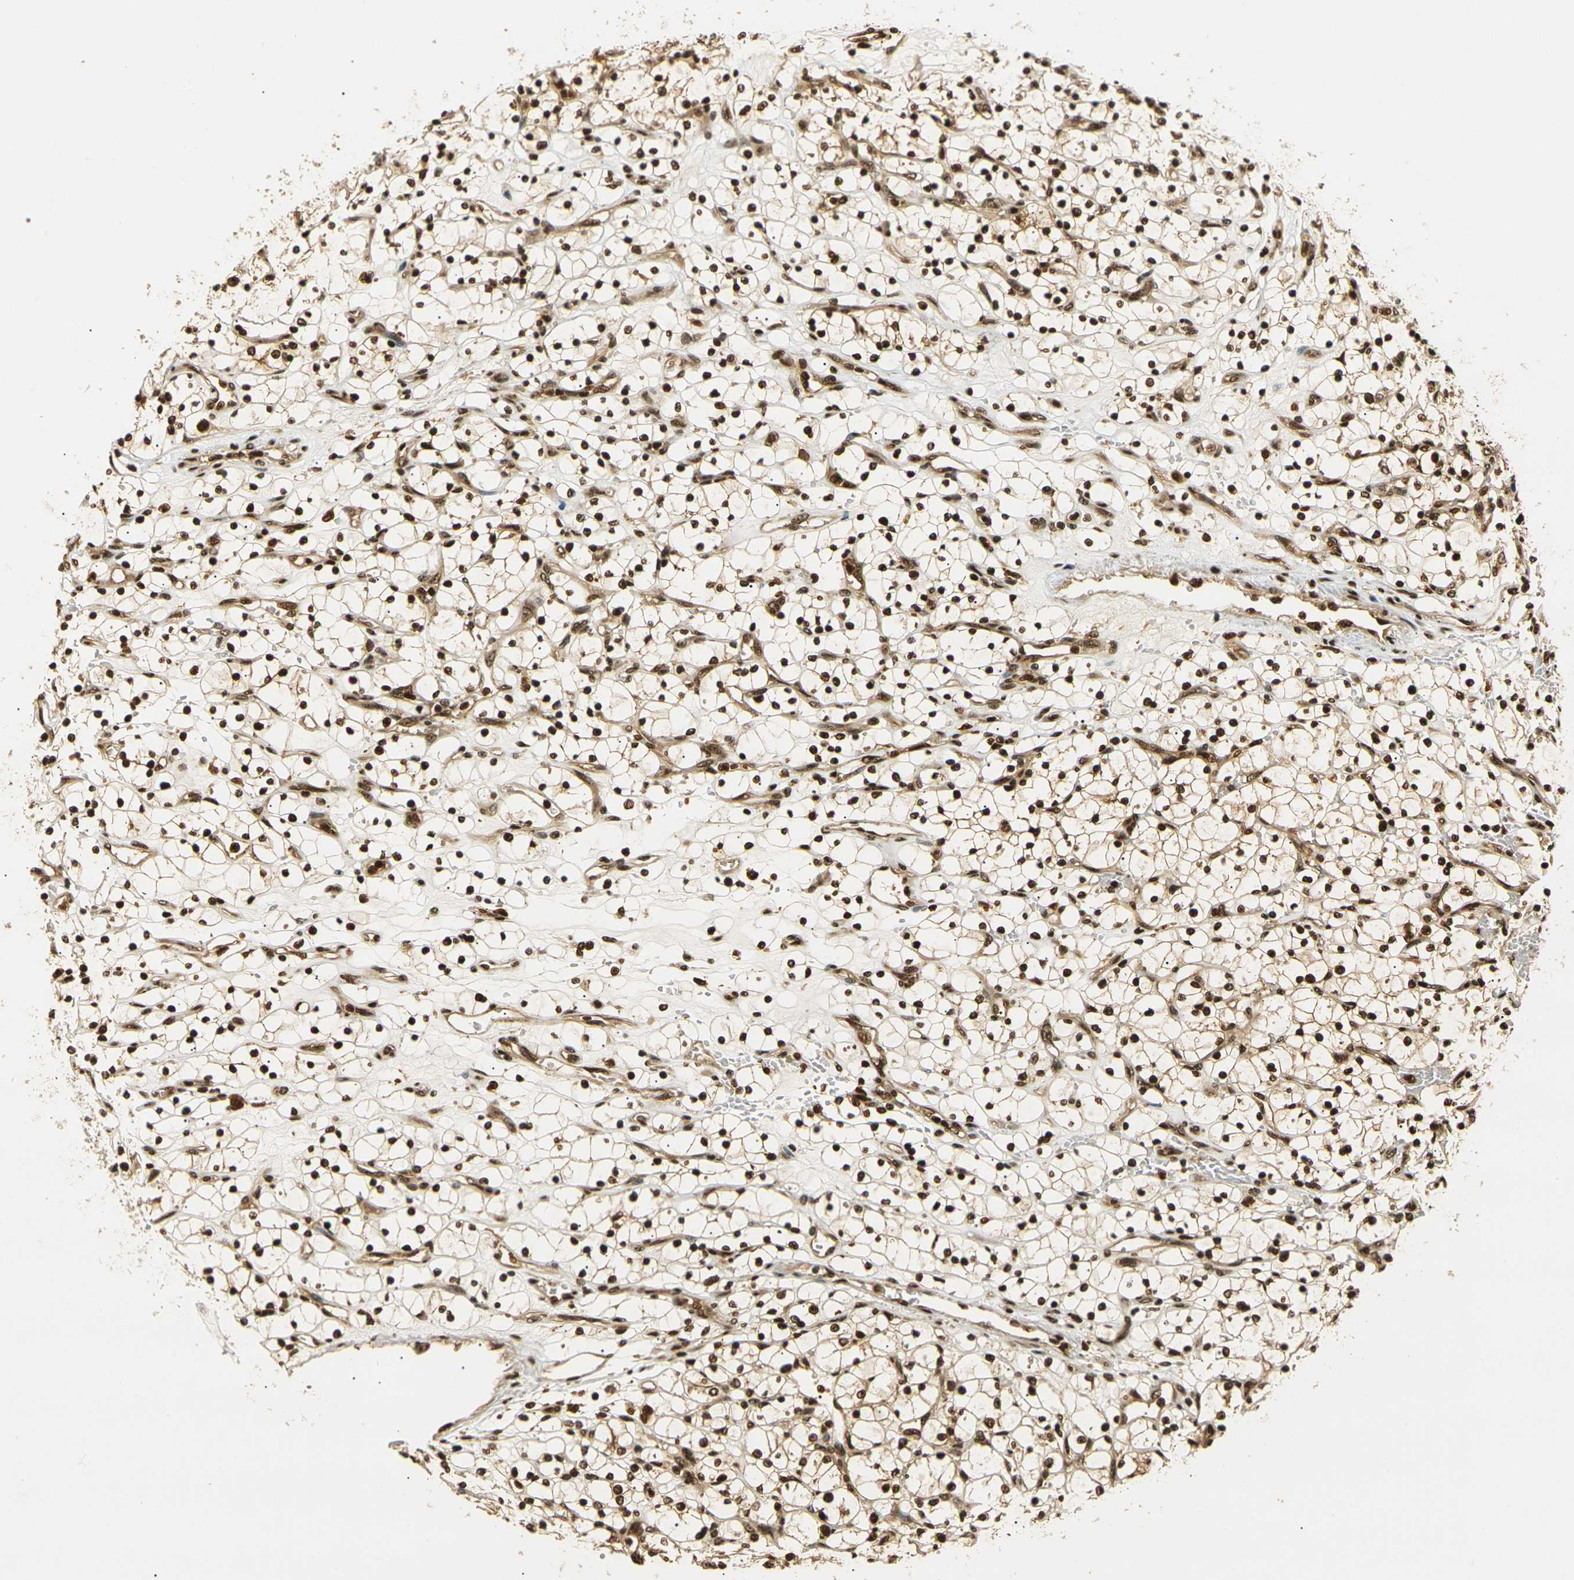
{"staining": {"intensity": "moderate", "quantity": ">75%", "location": "cytoplasmic/membranous,nuclear"}, "tissue": "renal cancer", "cell_type": "Tumor cells", "image_type": "cancer", "snomed": [{"axis": "morphology", "description": "Adenocarcinoma, NOS"}, {"axis": "topography", "description": "Kidney"}], "caption": "Immunohistochemistry (IHC) image of neoplastic tissue: renal cancer (adenocarcinoma) stained using immunohistochemistry displays medium levels of moderate protein expression localized specifically in the cytoplasmic/membranous and nuclear of tumor cells, appearing as a cytoplasmic/membranous and nuclear brown color.", "gene": "ACTL6A", "patient": {"sex": "female", "age": 69}}